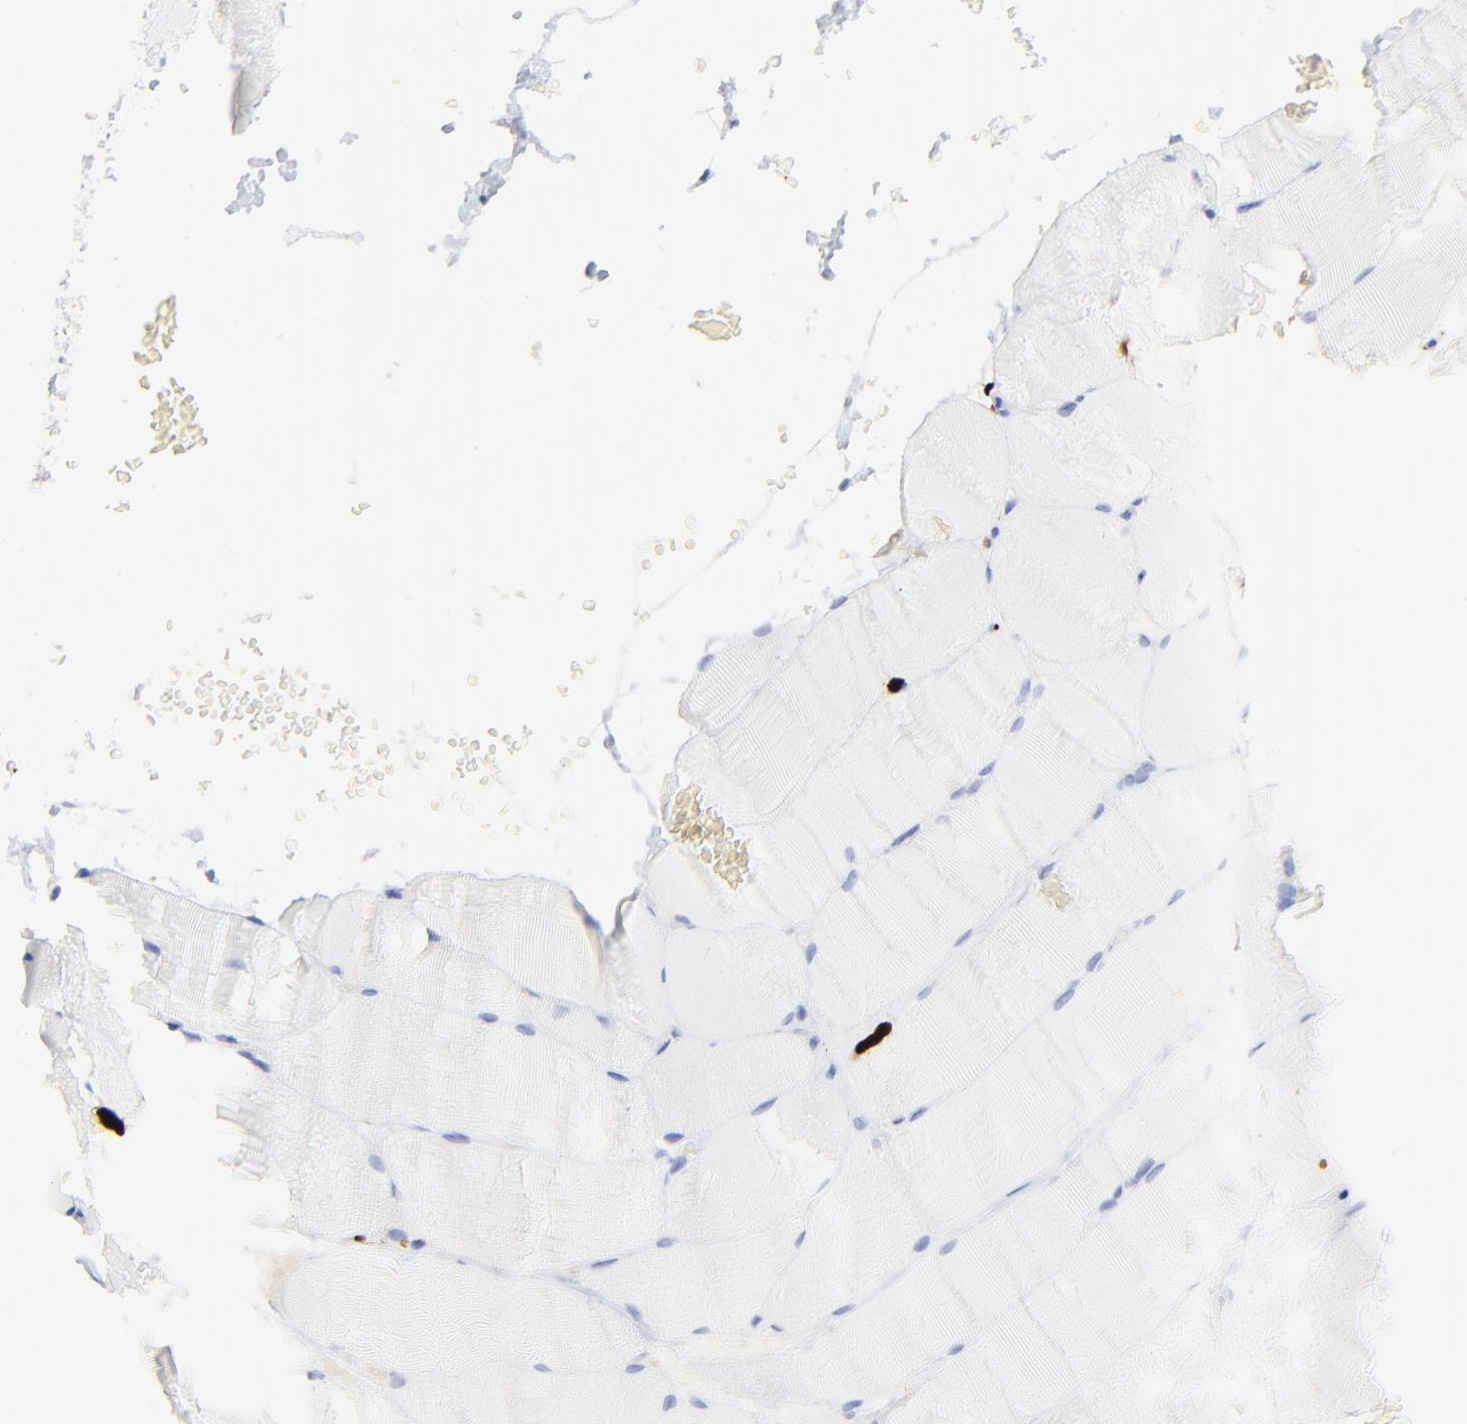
{"staining": {"intensity": "negative", "quantity": "none", "location": "none"}, "tissue": "skeletal muscle", "cell_type": "Myocytes", "image_type": "normal", "snomed": [{"axis": "morphology", "description": "Normal tissue, NOS"}, {"axis": "topography", "description": "Skeletal muscle"}], "caption": "IHC photomicrograph of unremarkable skeletal muscle: human skeletal muscle stained with DAB shows no significant protein staining in myocytes.", "gene": "S100A12", "patient": {"sex": "female", "age": 37}}